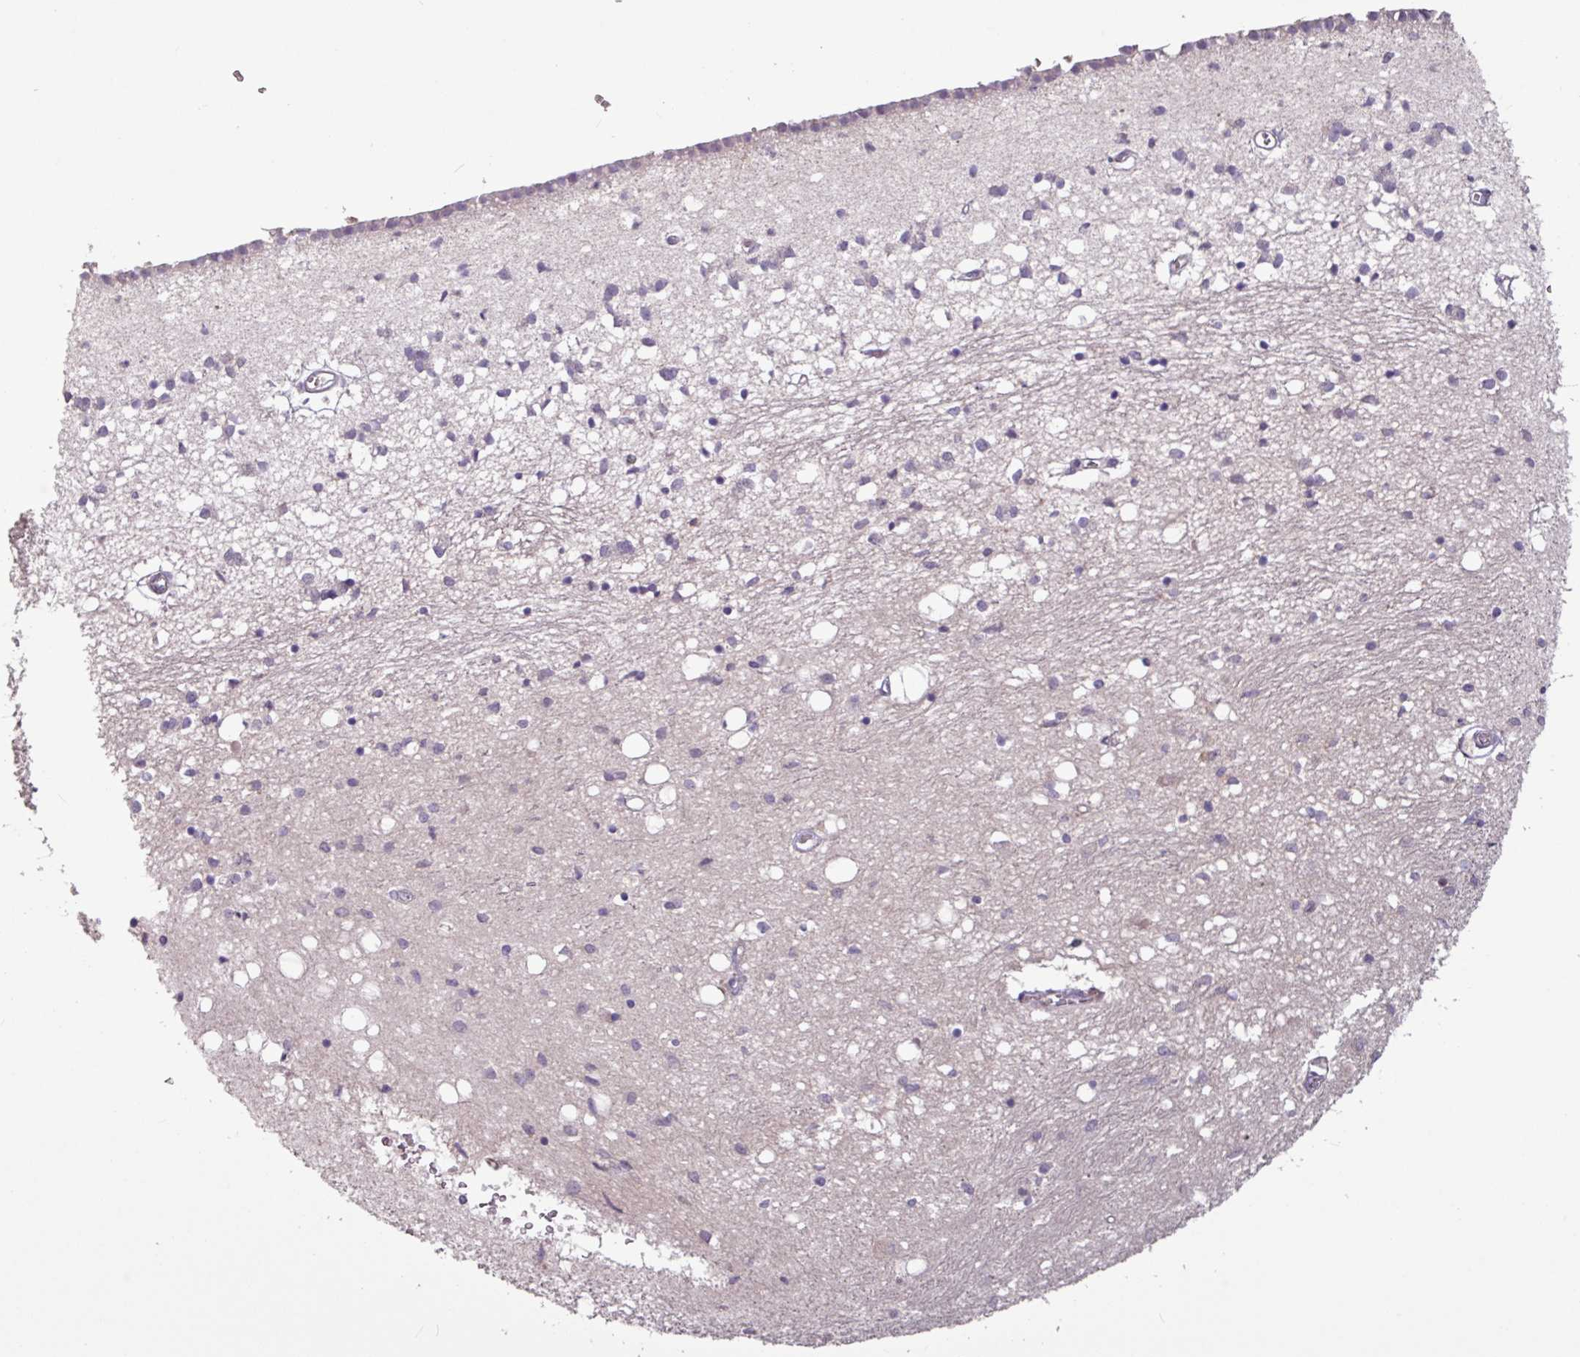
{"staining": {"intensity": "negative", "quantity": "none", "location": "none"}, "tissue": "caudate", "cell_type": "Glial cells", "image_type": "normal", "snomed": [{"axis": "morphology", "description": "Normal tissue, NOS"}, {"axis": "topography", "description": "Lateral ventricle wall"}], "caption": "IHC photomicrograph of benign caudate stained for a protein (brown), which displays no expression in glial cells.", "gene": "SEC61G", "patient": {"sex": "male", "age": 70}}